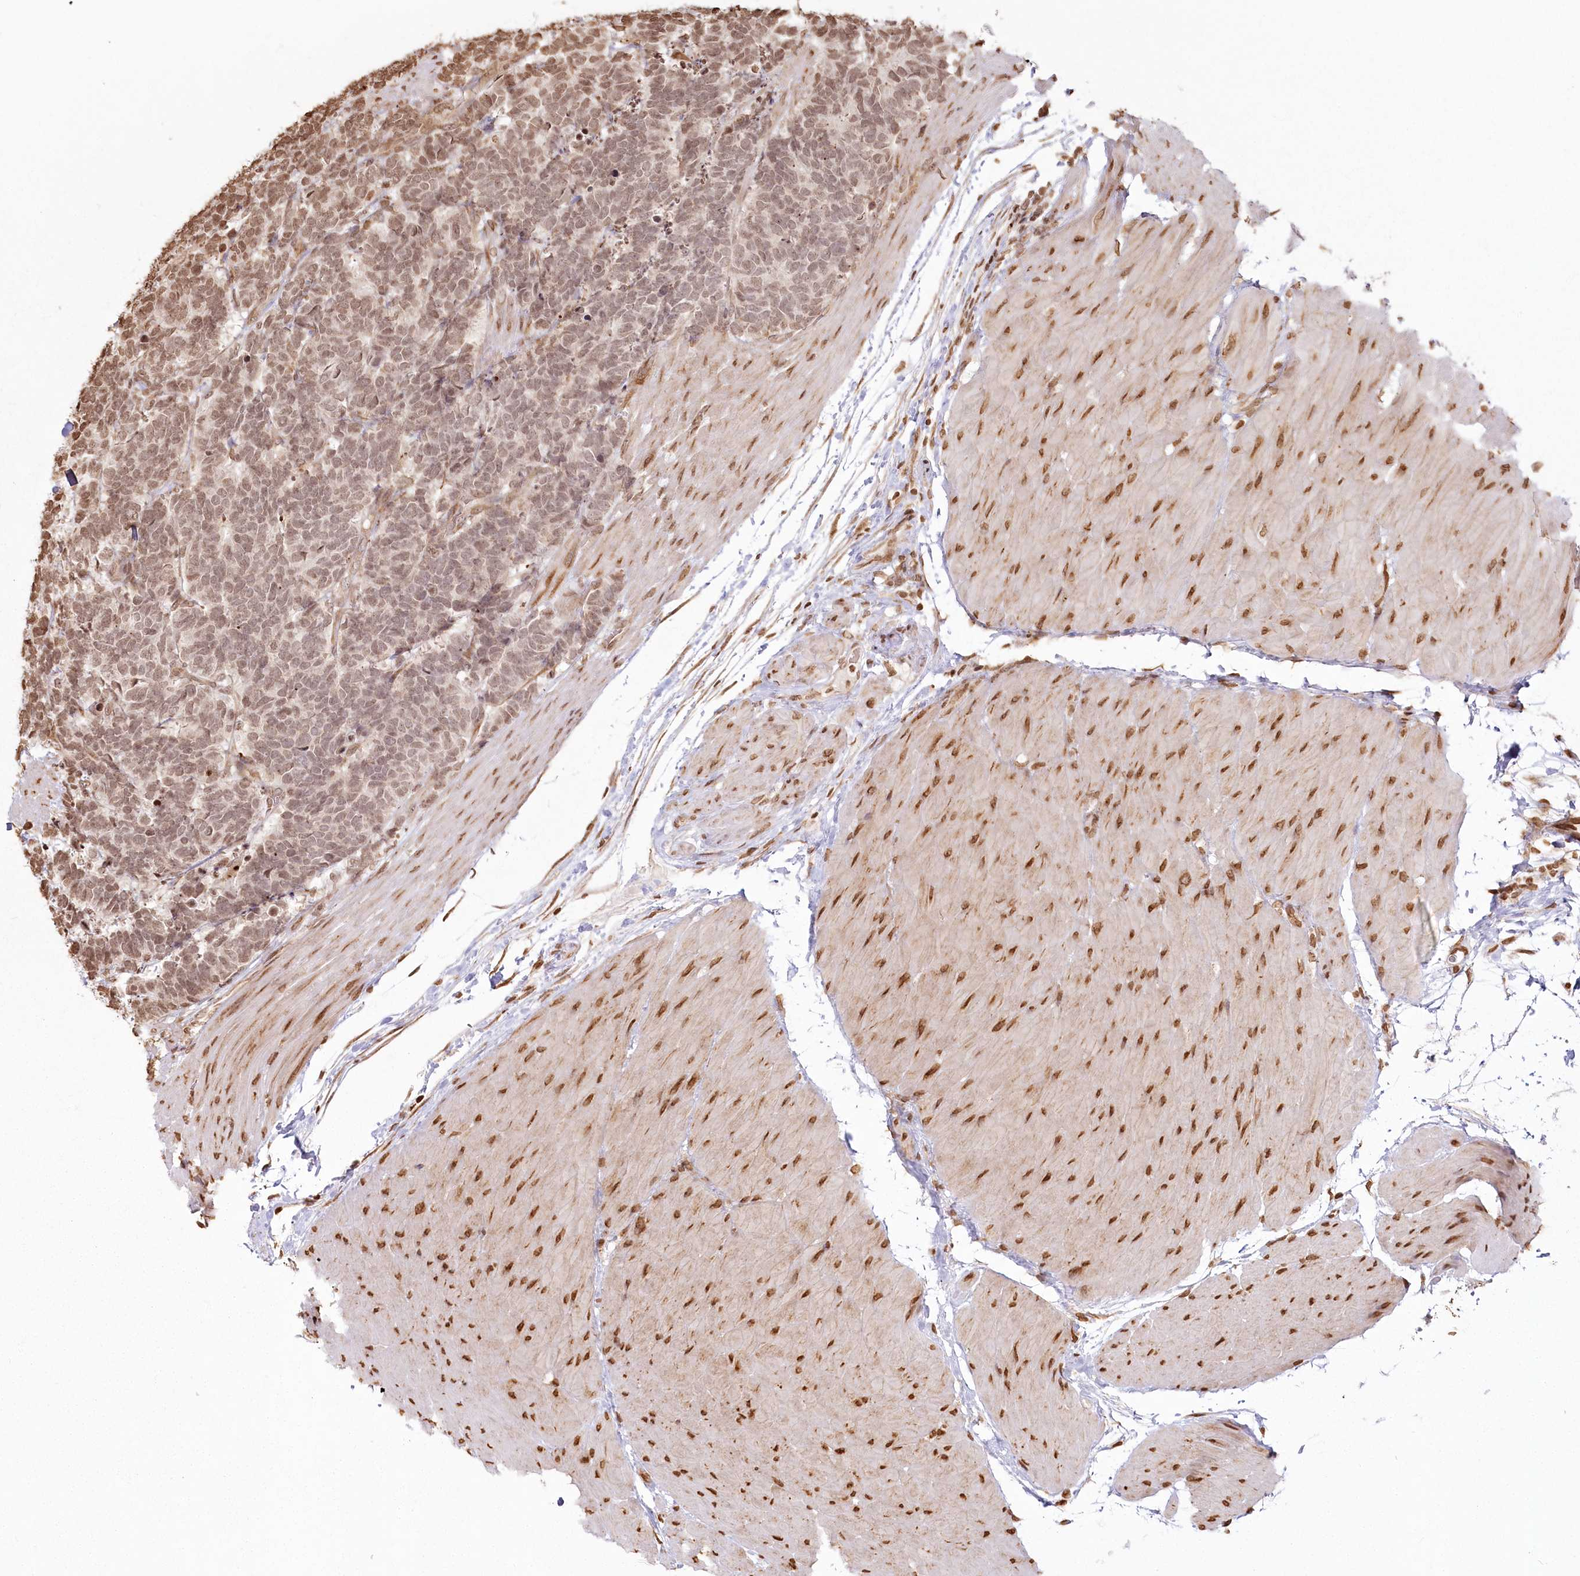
{"staining": {"intensity": "moderate", "quantity": ">75%", "location": "nuclear"}, "tissue": "carcinoid", "cell_type": "Tumor cells", "image_type": "cancer", "snomed": [{"axis": "morphology", "description": "Carcinoma, NOS"}, {"axis": "morphology", "description": "Carcinoid, malignant, NOS"}, {"axis": "topography", "description": "Urinary bladder"}], "caption": "Immunohistochemical staining of human carcinoid exhibits moderate nuclear protein staining in about >75% of tumor cells.", "gene": "FAM13A", "patient": {"sex": "male", "age": 57}}